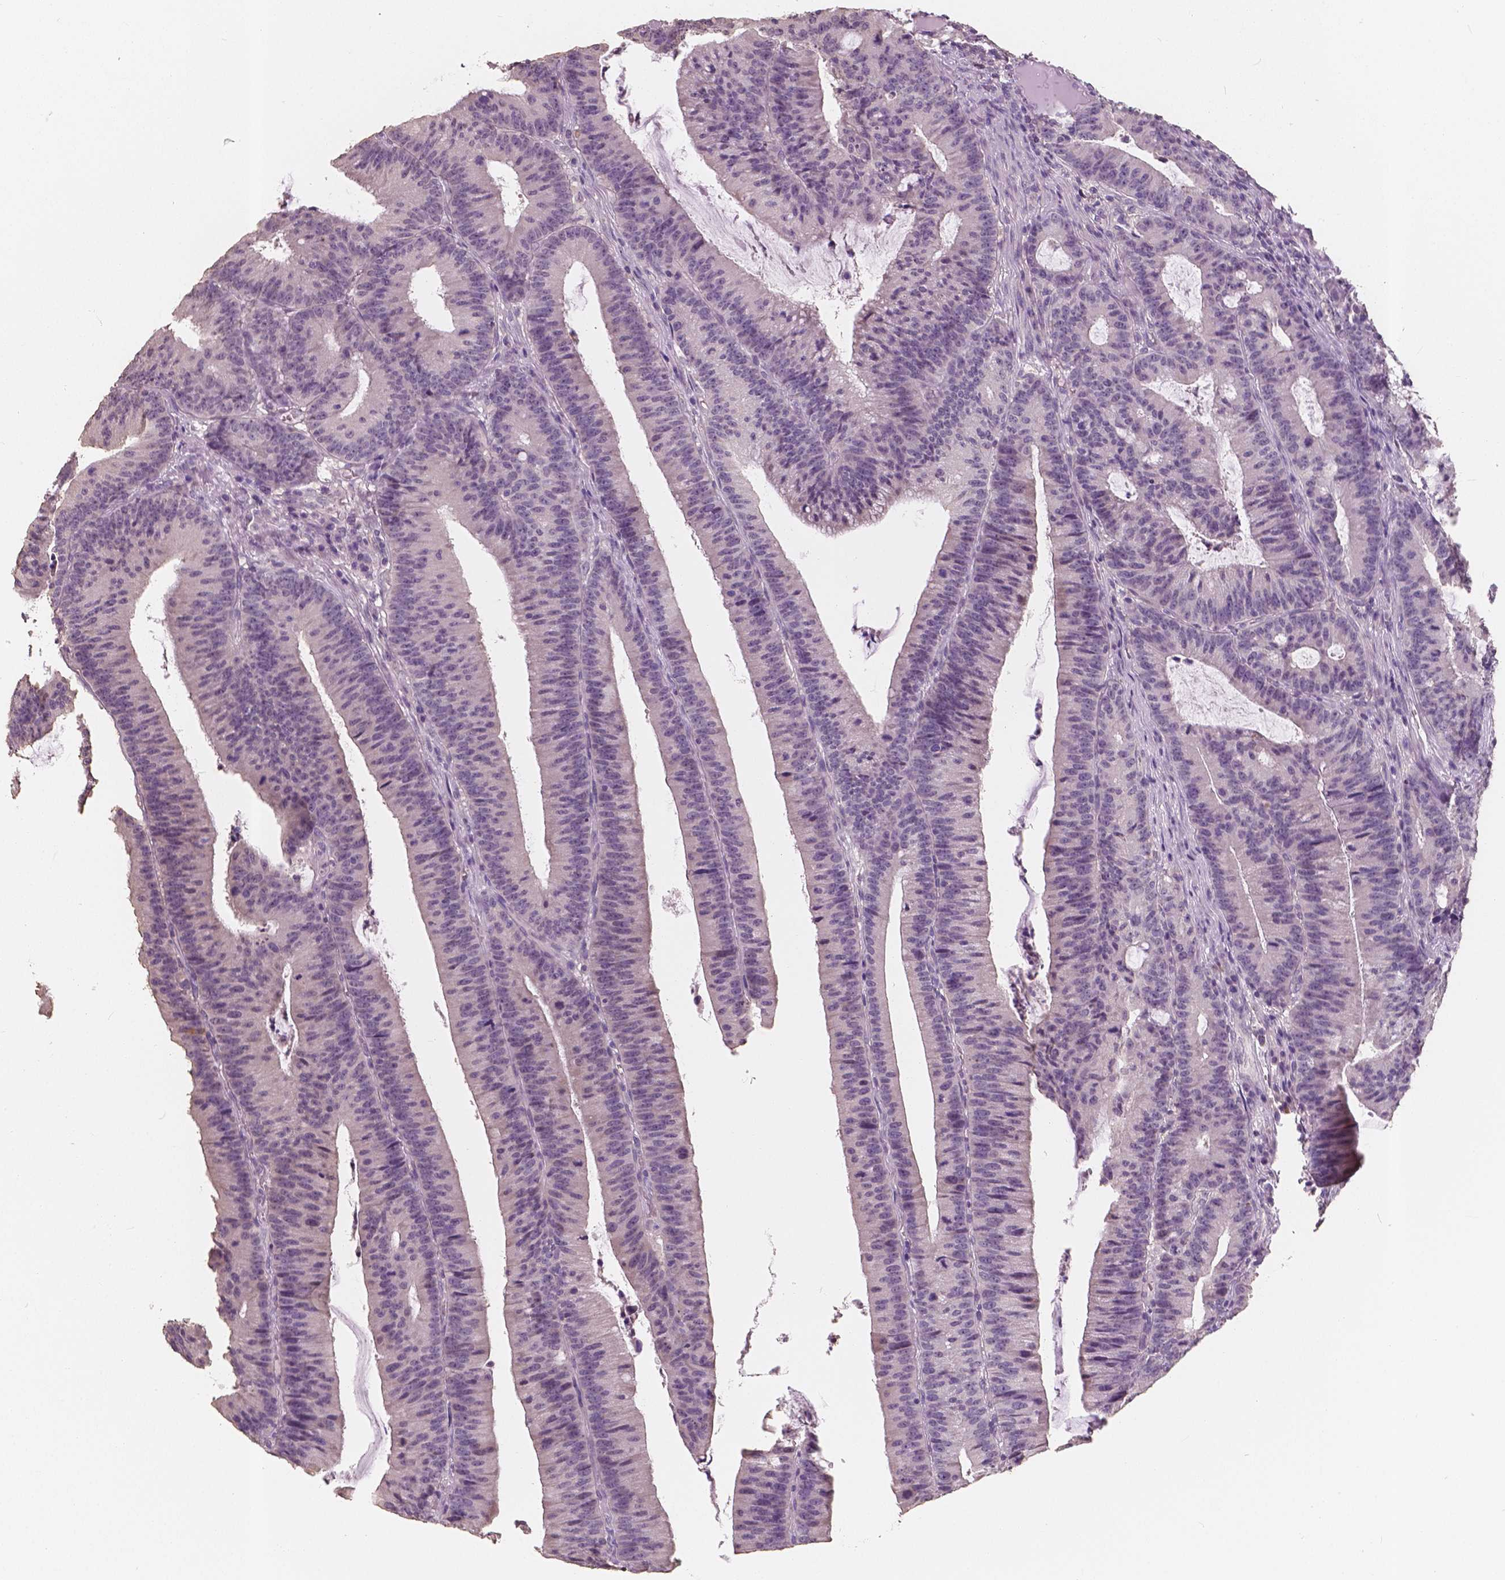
{"staining": {"intensity": "negative", "quantity": "none", "location": "none"}, "tissue": "colorectal cancer", "cell_type": "Tumor cells", "image_type": "cancer", "snomed": [{"axis": "morphology", "description": "Adenocarcinoma, NOS"}, {"axis": "topography", "description": "Colon"}], "caption": "Tumor cells are negative for protein expression in human colorectal cancer (adenocarcinoma). The staining is performed using DAB brown chromogen with nuclei counter-stained in using hematoxylin.", "gene": "SAT2", "patient": {"sex": "female", "age": 78}}